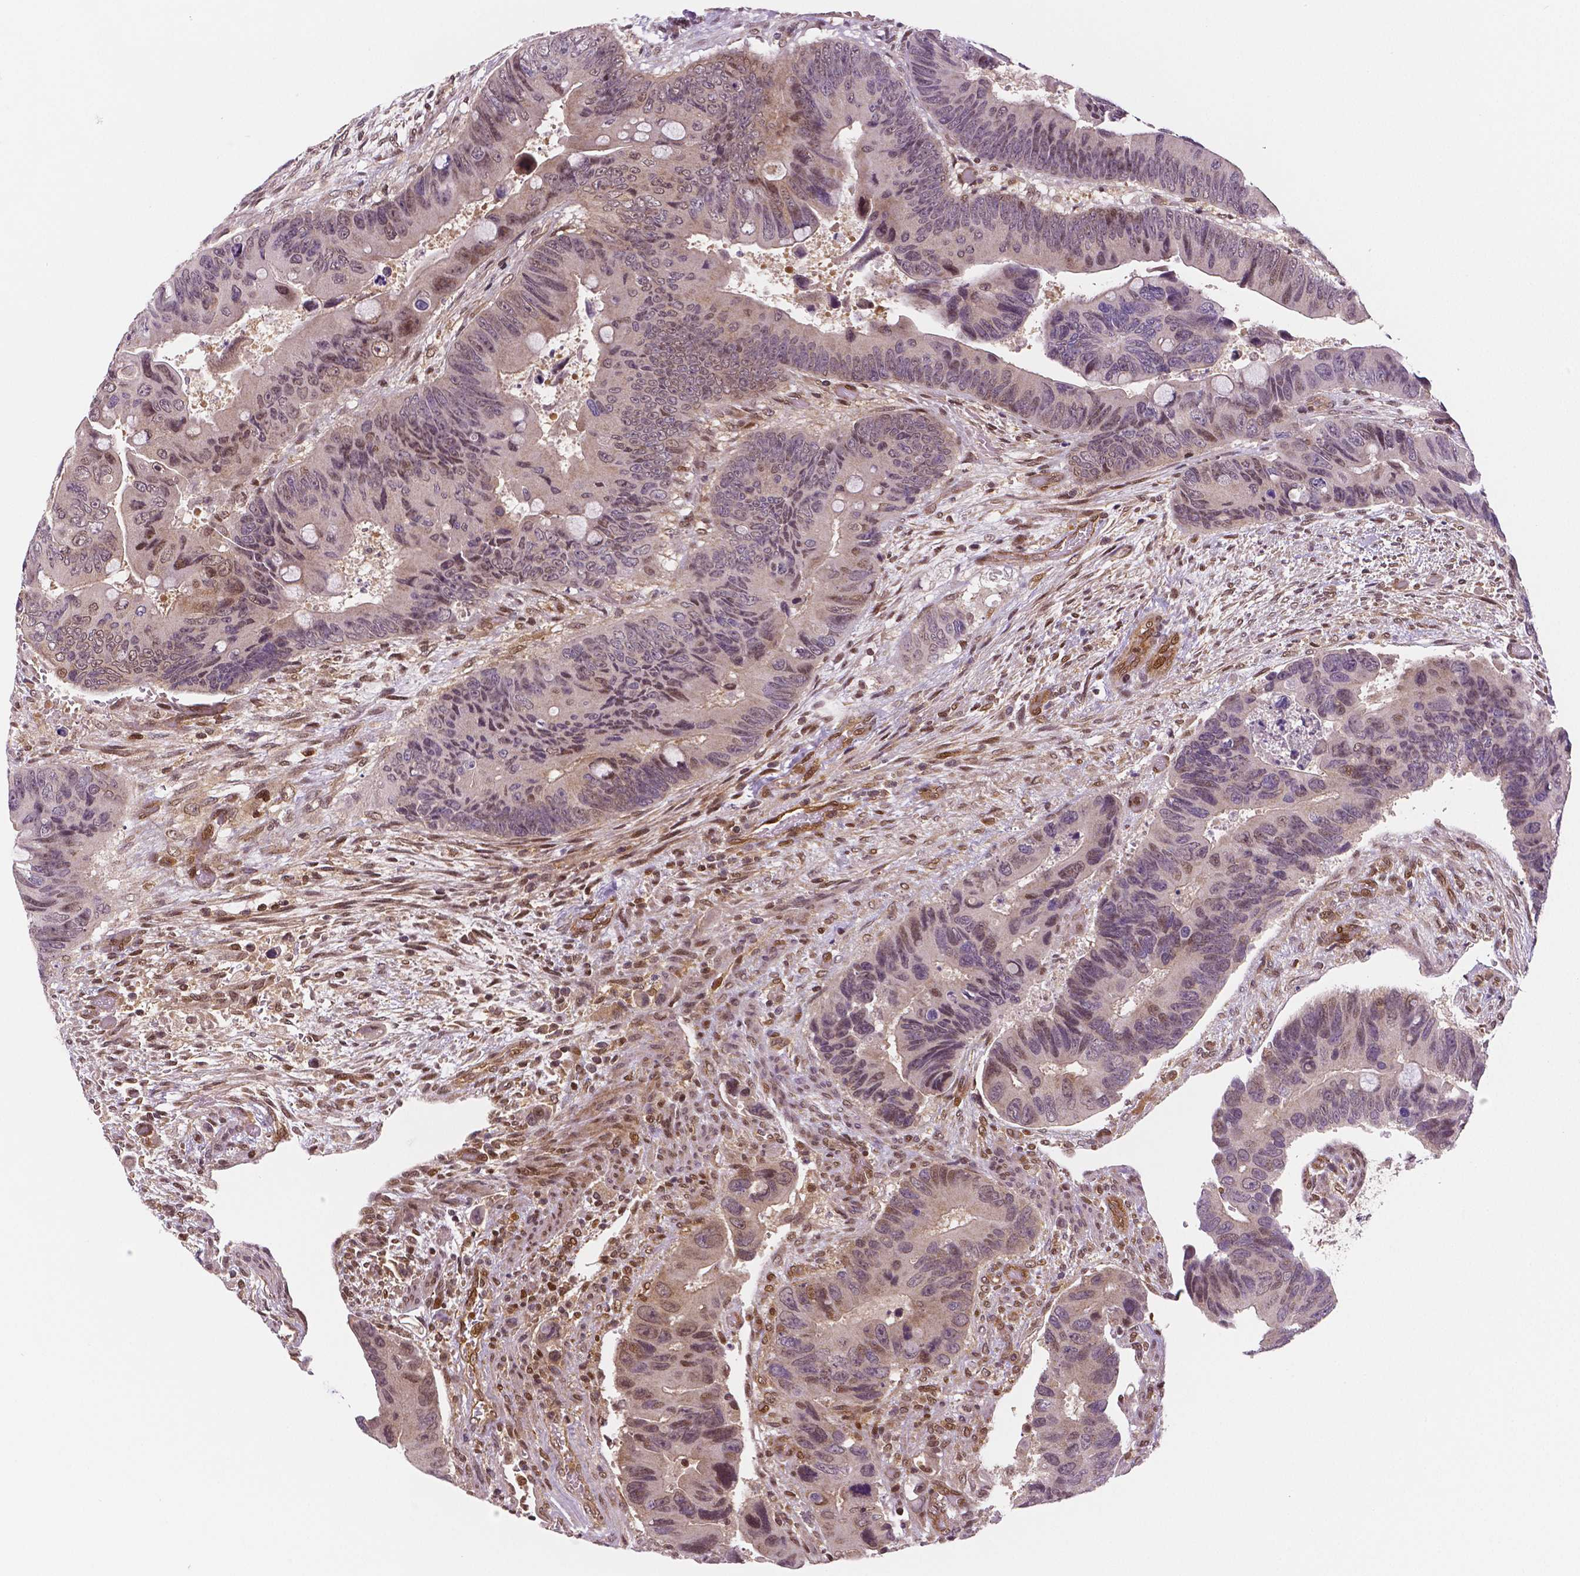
{"staining": {"intensity": "negative", "quantity": "none", "location": "none"}, "tissue": "colorectal cancer", "cell_type": "Tumor cells", "image_type": "cancer", "snomed": [{"axis": "morphology", "description": "Adenocarcinoma, NOS"}, {"axis": "topography", "description": "Rectum"}], "caption": "Colorectal adenocarcinoma was stained to show a protein in brown. There is no significant positivity in tumor cells.", "gene": "STAT3", "patient": {"sex": "male", "age": 63}}